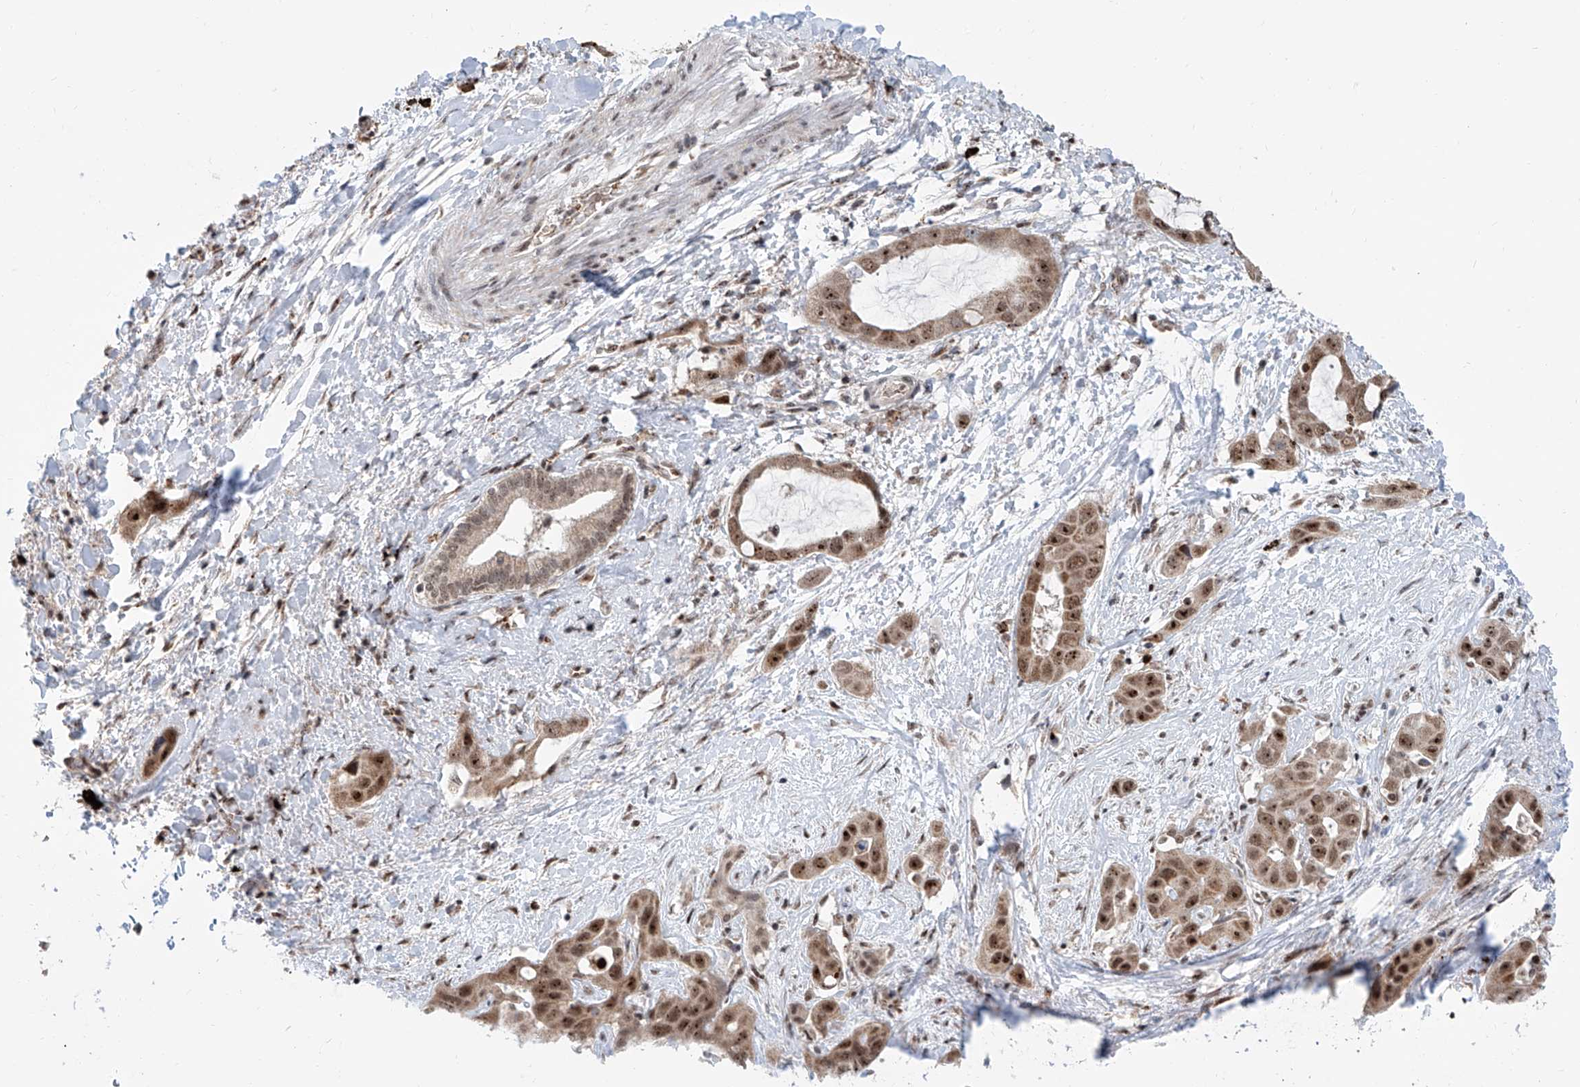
{"staining": {"intensity": "strong", "quantity": ">75%", "location": "cytoplasmic/membranous,nuclear"}, "tissue": "liver cancer", "cell_type": "Tumor cells", "image_type": "cancer", "snomed": [{"axis": "morphology", "description": "Cholangiocarcinoma"}, {"axis": "topography", "description": "Liver"}], "caption": "Protein expression analysis of liver cholangiocarcinoma demonstrates strong cytoplasmic/membranous and nuclear expression in about >75% of tumor cells. (Stains: DAB in brown, nuclei in blue, Microscopy: brightfield microscopy at high magnification).", "gene": "SDE2", "patient": {"sex": "female", "age": 52}}